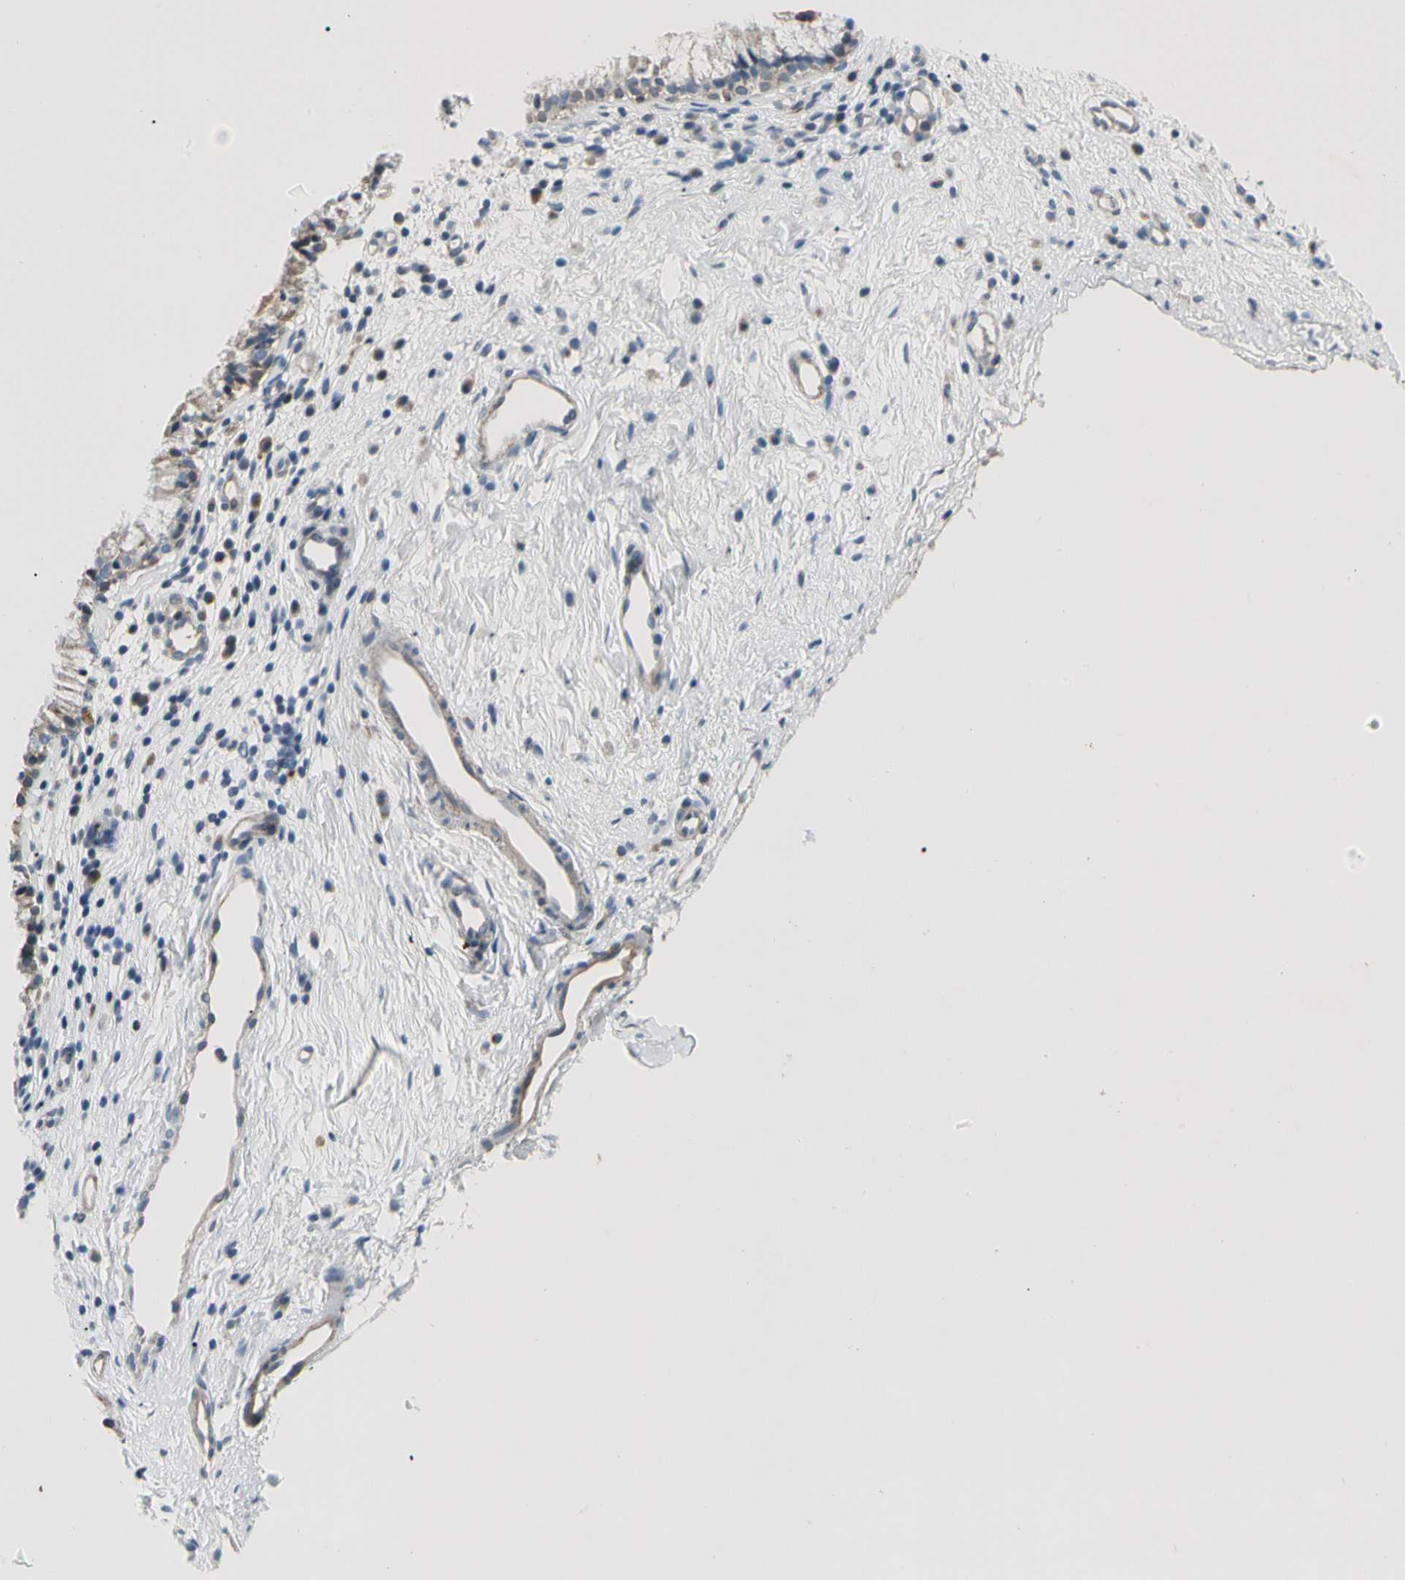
{"staining": {"intensity": "weak", "quantity": ">75%", "location": "cytoplasmic/membranous"}, "tissue": "nasopharynx", "cell_type": "Respiratory epithelial cells", "image_type": "normal", "snomed": [{"axis": "morphology", "description": "Normal tissue, NOS"}, {"axis": "topography", "description": "Nasopharynx"}], "caption": "Respiratory epithelial cells exhibit weak cytoplasmic/membranous expression in approximately >75% of cells in unremarkable nasopharynx.", "gene": "CDH6", "patient": {"sex": "male", "age": 21}}